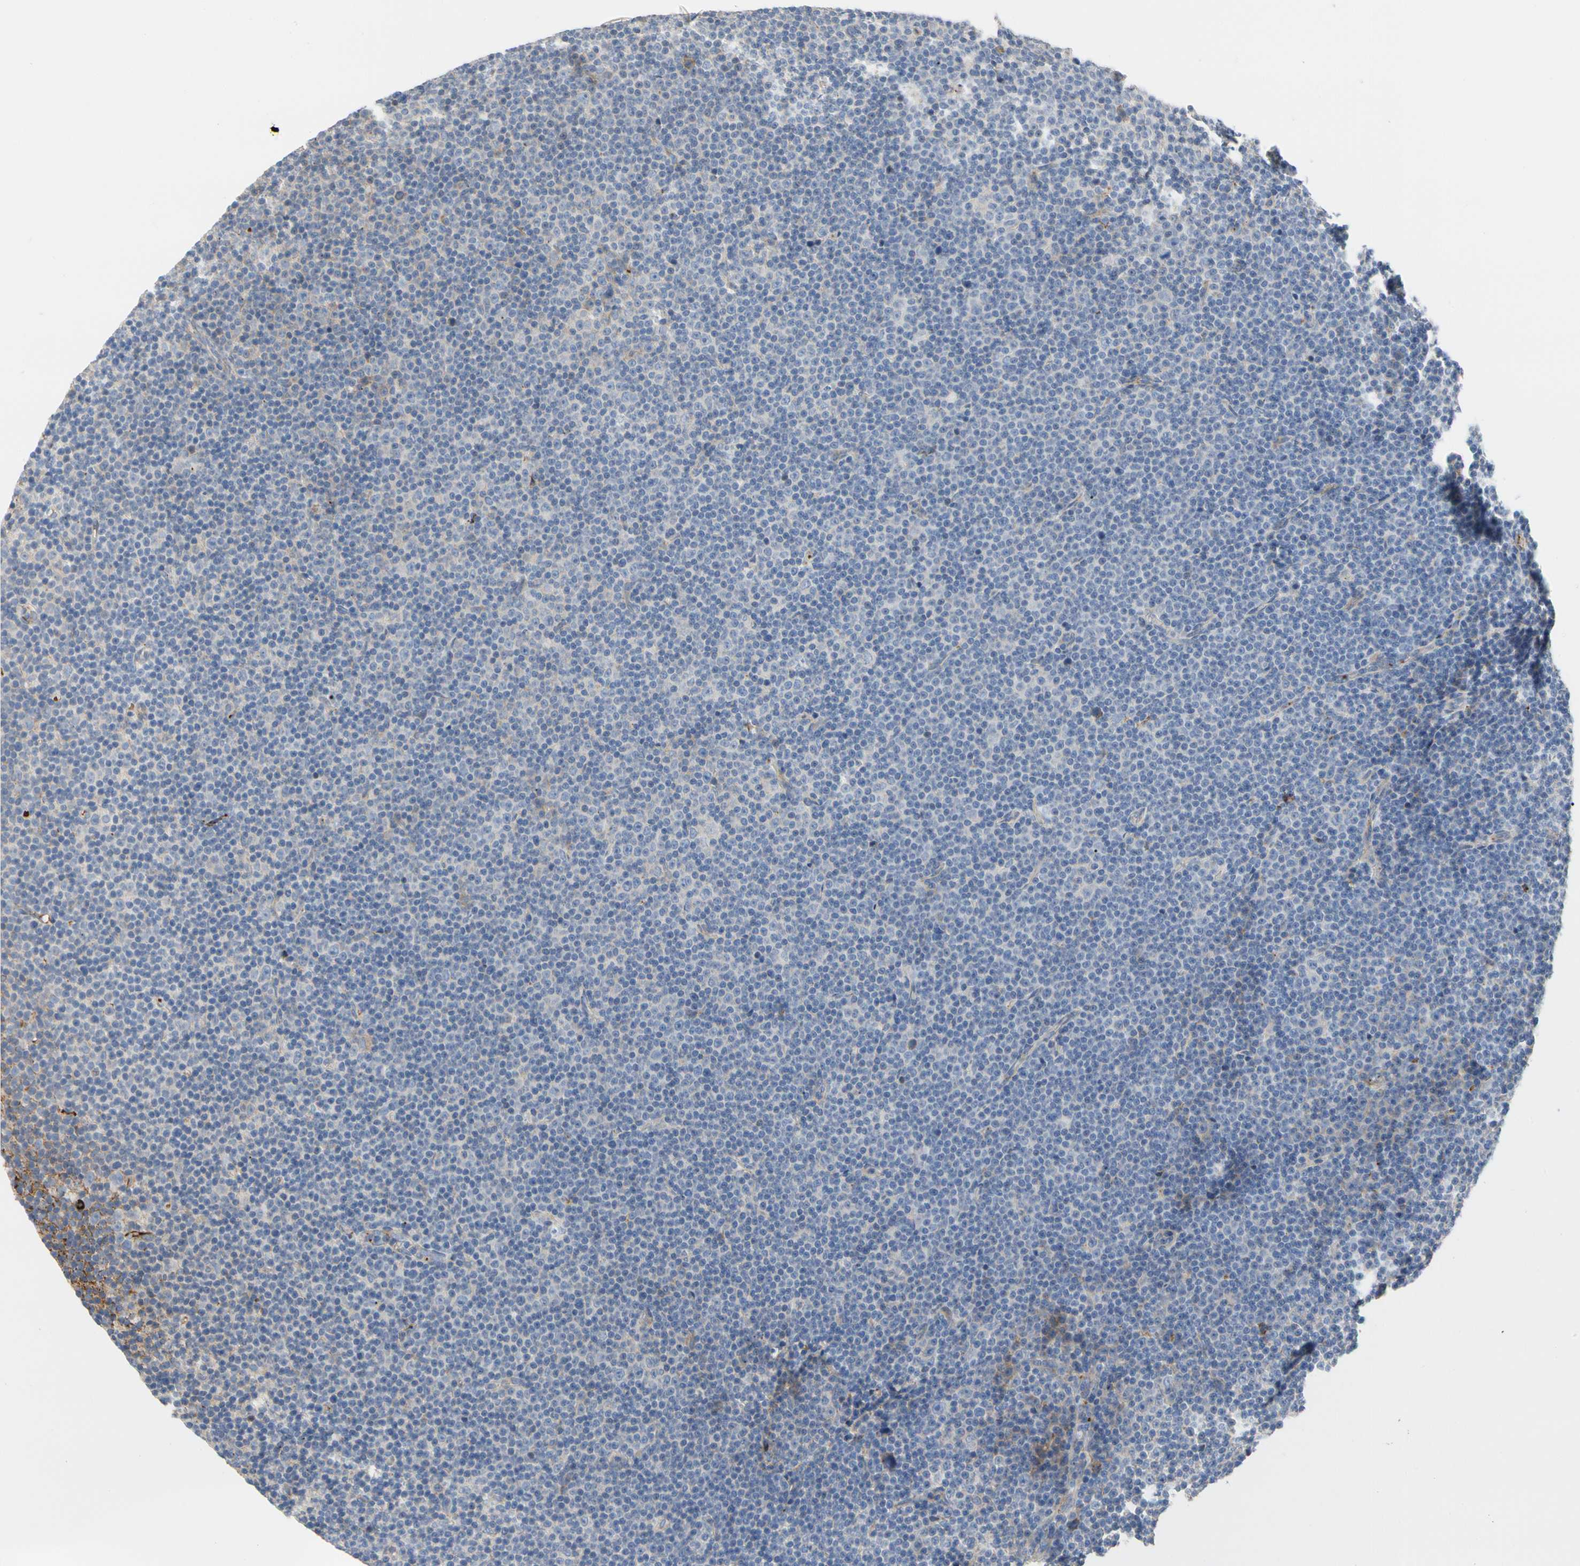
{"staining": {"intensity": "negative", "quantity": "none", "location": "none"}, "tissue": "lymphoma", "cell_type": "Tumor cells", "image_type": "cancer", "snomed": [{"axis": "morphology", "description": "Malignant lymphoma, non-Hodgkin's type, Low grade"}, {"axis": "topography", "description": "Lymph node"}], "caption": "Lymphoma stained for a protein using IHC exhibits no expression tumor cells.", "gene": "FGB", "patient": {"sex": "female", "age": 67}}